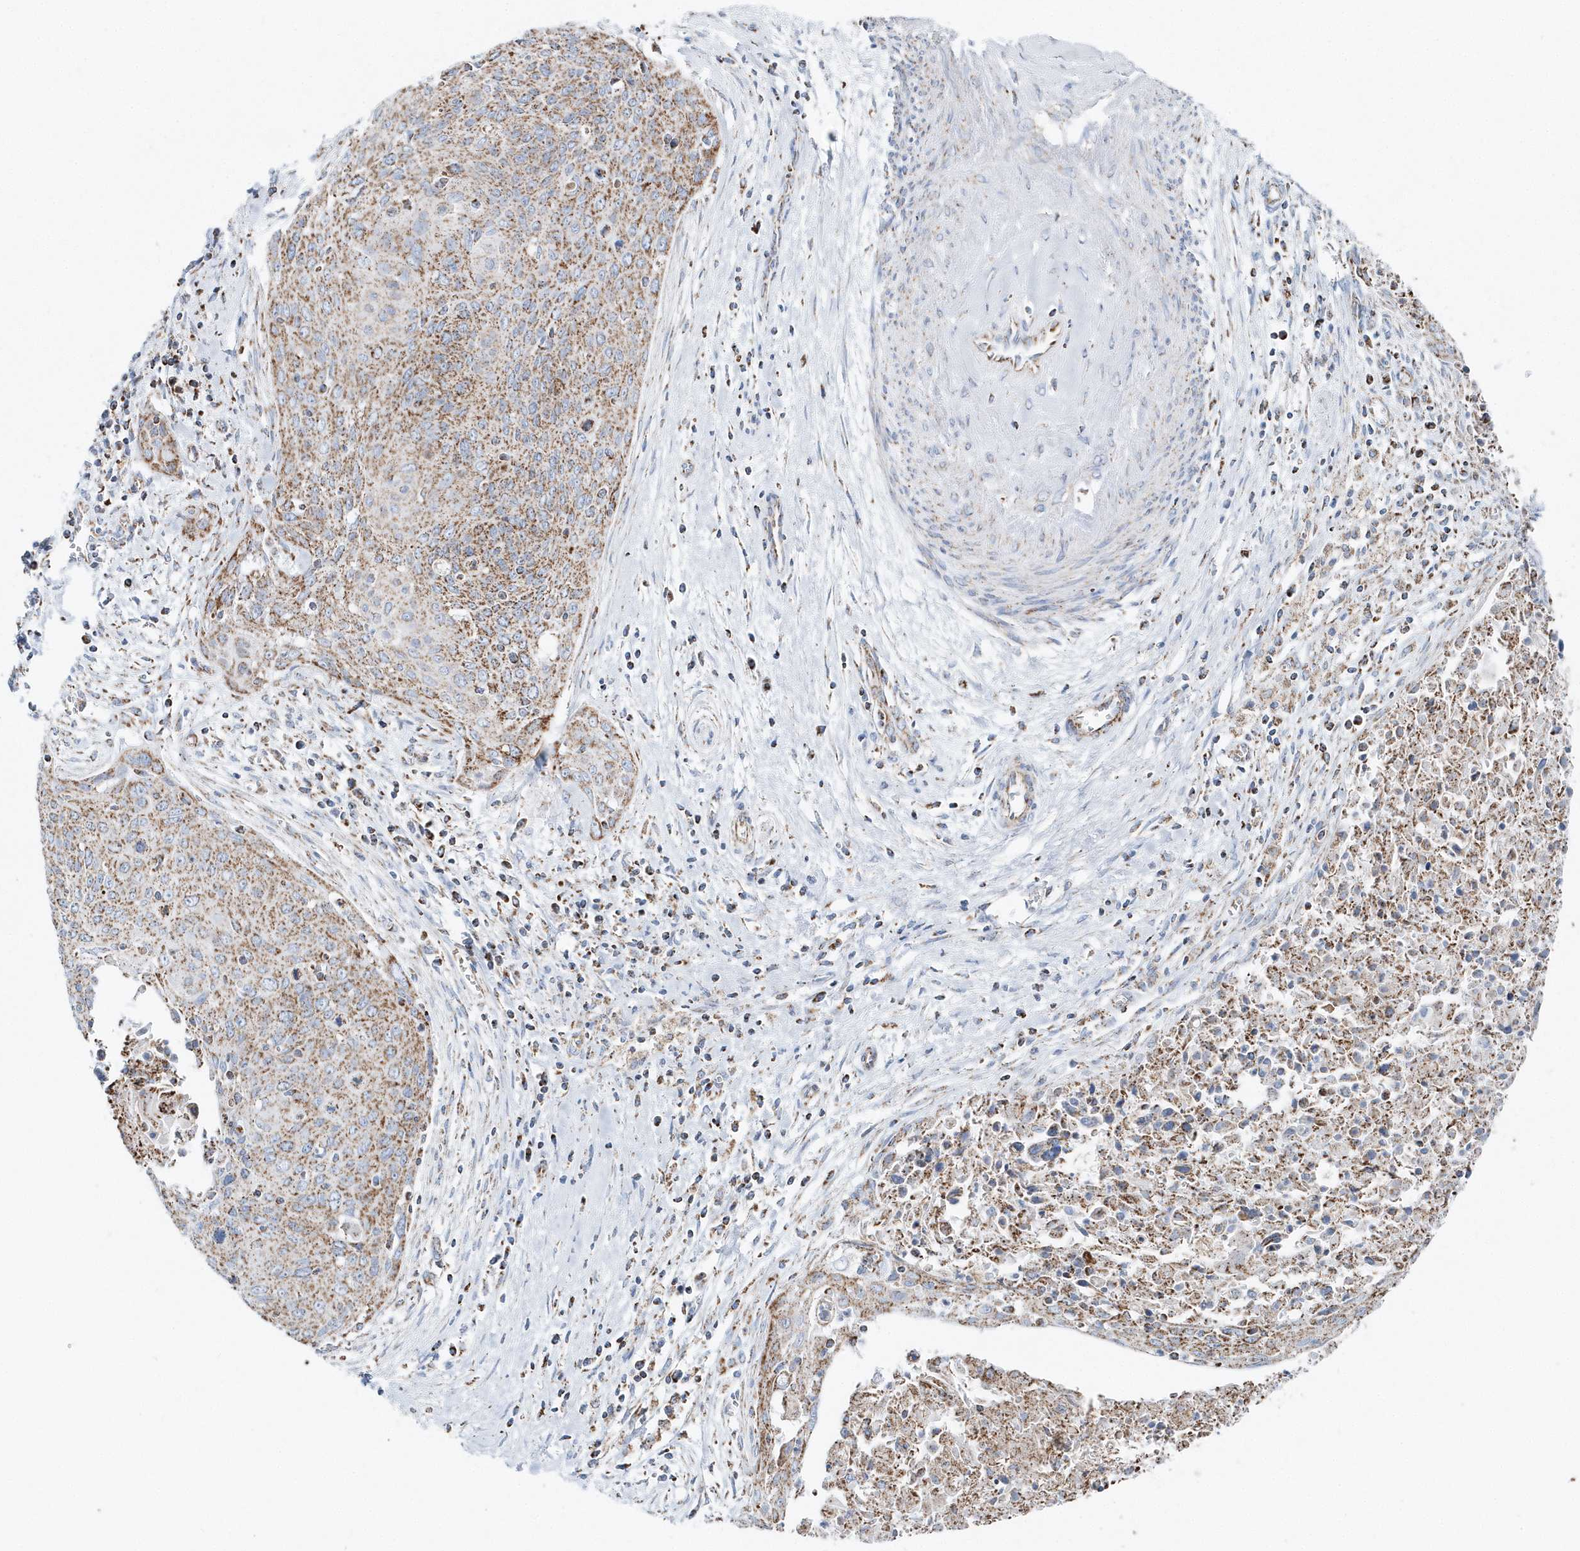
{"staining": {"intensity": "moderate", "quantity": ">75%", "location": "cytoplasmic/membranous"}, "tissue": "cervical cancer", "cell_type": "Tumor cells", "image_type": "cancer", "snomed": [{"axis": "morphology", "description": "Squamous cell carcinoma, NOS"}, {"axis": "topography", "description": "Cervix"}], "caption": "A brown stain labels moderate cytoplasmic/membranous positivity of a protein in cervical cancer (squamous cell carcinoma) tumor cells.", "gene": "TMCO6", "patient": {"sex": "female", "age": 55}}